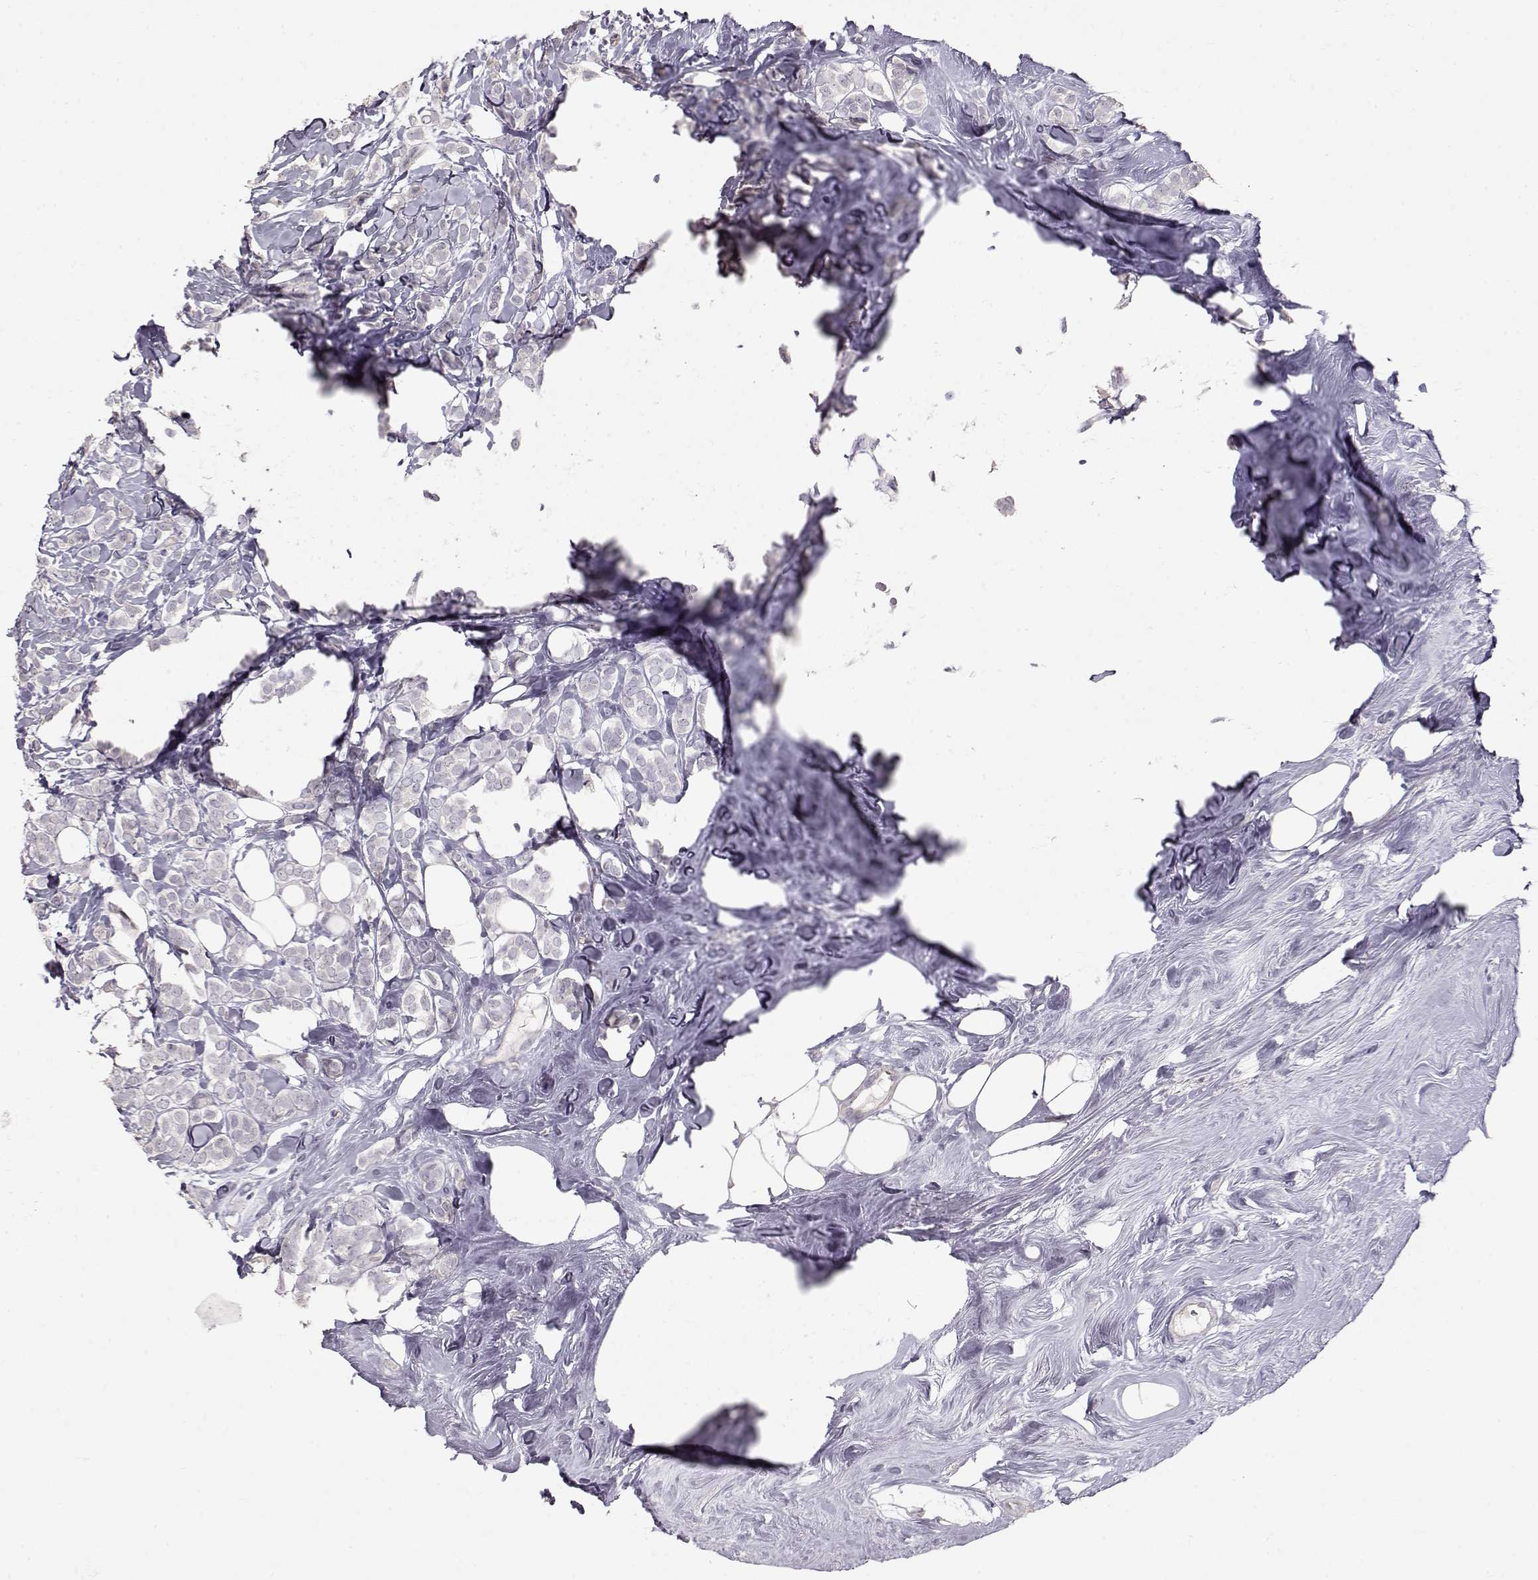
{"staining": {"intensity": "negative", "quantity": "none", "location": "none"}, "tissue": "breast cancer", "cell_type": "Tumor cells", "image_type": "cancer", "snomed": [{"axis": "morphology", "description": "Lobular carcinoma"}, {"axis": "topography", "description": "Breast"}], "caption": "An immunohistochemistry micrograph of breast cancer is shown. There is no staining in tumor cells of breast cancer. (DAB immunohistochemistry (IHC) visualized using brightfield microscopy, high magnification).", "gene": "SLC18A1", "patient": {"sex": "female", "age": 49}}